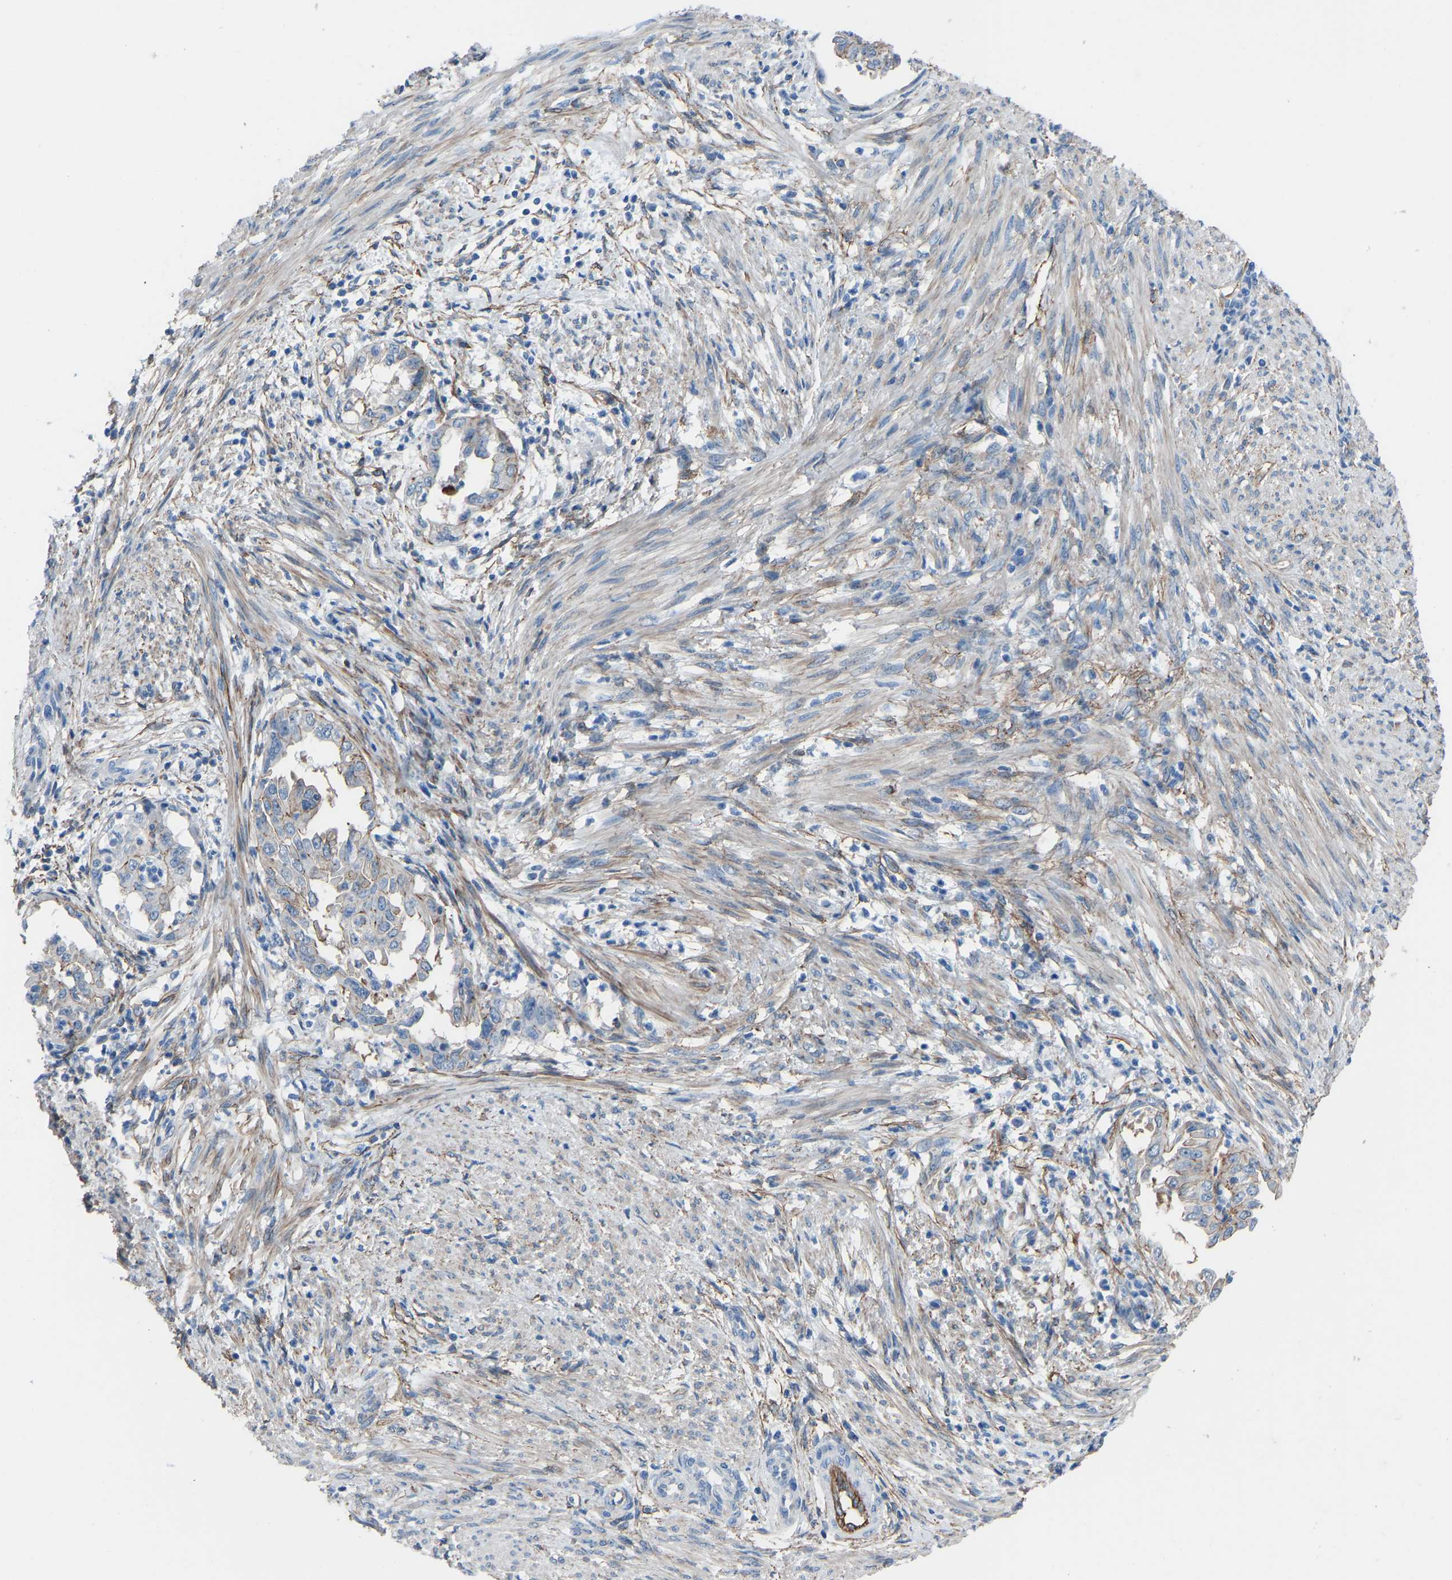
{"staining": {"intensity": "moderate", "quantity": "25%-75%", "location": "cytoplasmic/membranous"}, "tissue": "endometrial cancer", "cell_type": "Tumor cells", "image_type": "cancer", "snomed": [{"axis": "morphology", "description": "Adenocarcinoma, NOS"}, {"axis": "topography", "description": "Endometrium"}], "caption": "Immunohistochemistry (IHC) staining of adenocarcinoma (endometrial), which reveals medium levels of moderate cytoplasmic/membranous staining in approximately 25%-75% of tumor cells indicating moderate cytoplasmic/membranous protein expression. The staining was performed using DAB (3,3'-diaminobenzidine) (brown) for protein detection and nuclei were counterstained in hematoxylin (blue).", "gene": "MYH10", "patient": {"sex": "female", "age": 85}}